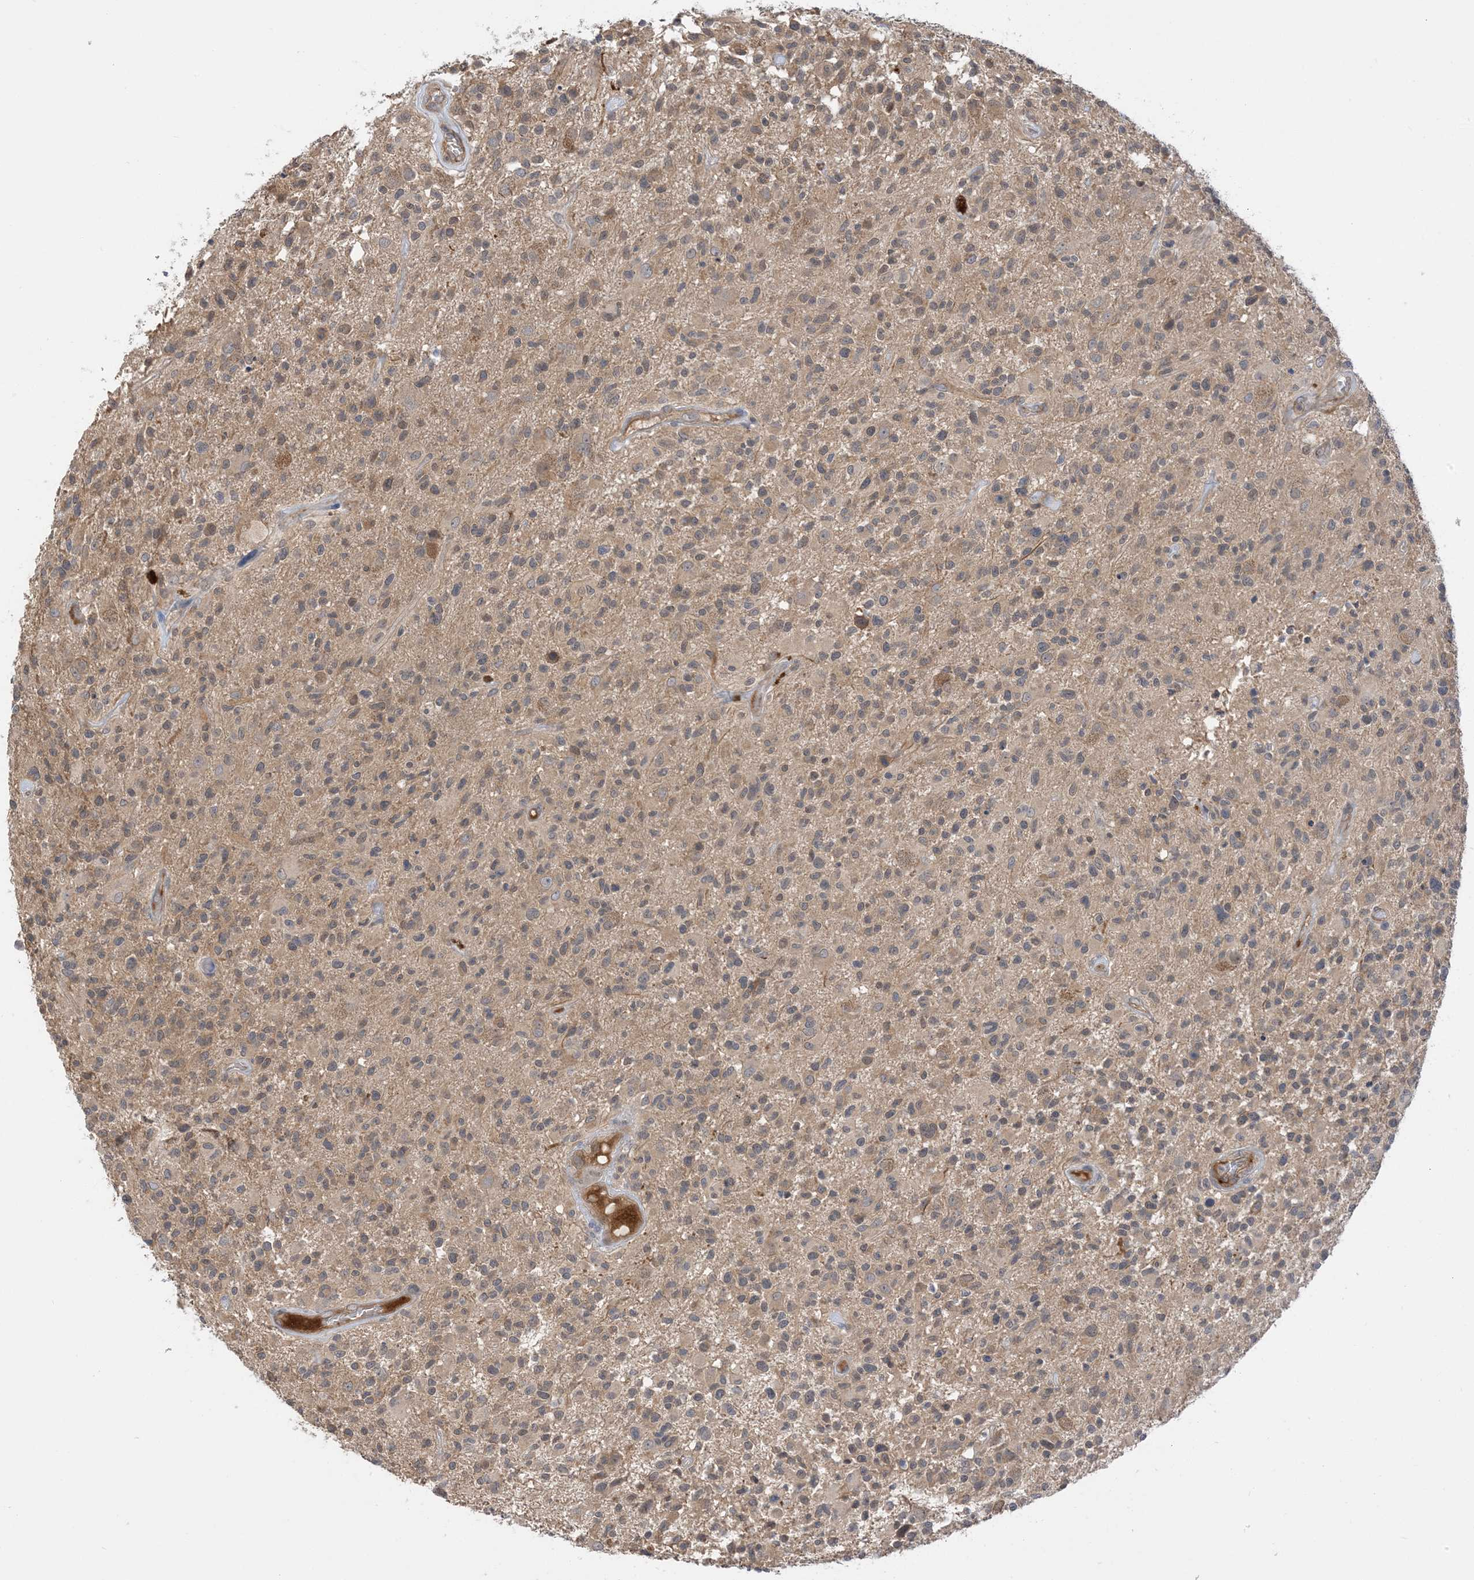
{"staining": {"intensity": "weak", "quantity": "<25%", "location": "cytoplasmic/membranous"}, "tissue": "glioma", "cell_type": "Tumor cells", "image_type": "cancer", "snomed": [{"axis": "morphology", "description": "Glioma, malignant, High grade"}, {"axis": "morphology", "description": "Glioblastoma, NOS"}, {"axis": "topography", "description": "Brain"}], "caption": "The immunohistochemistry (IHC) image has no significant expression in tumor cells of glioma tissue.", "gene": "WDR26", "patient": {"sex": "male", "age": 60}}